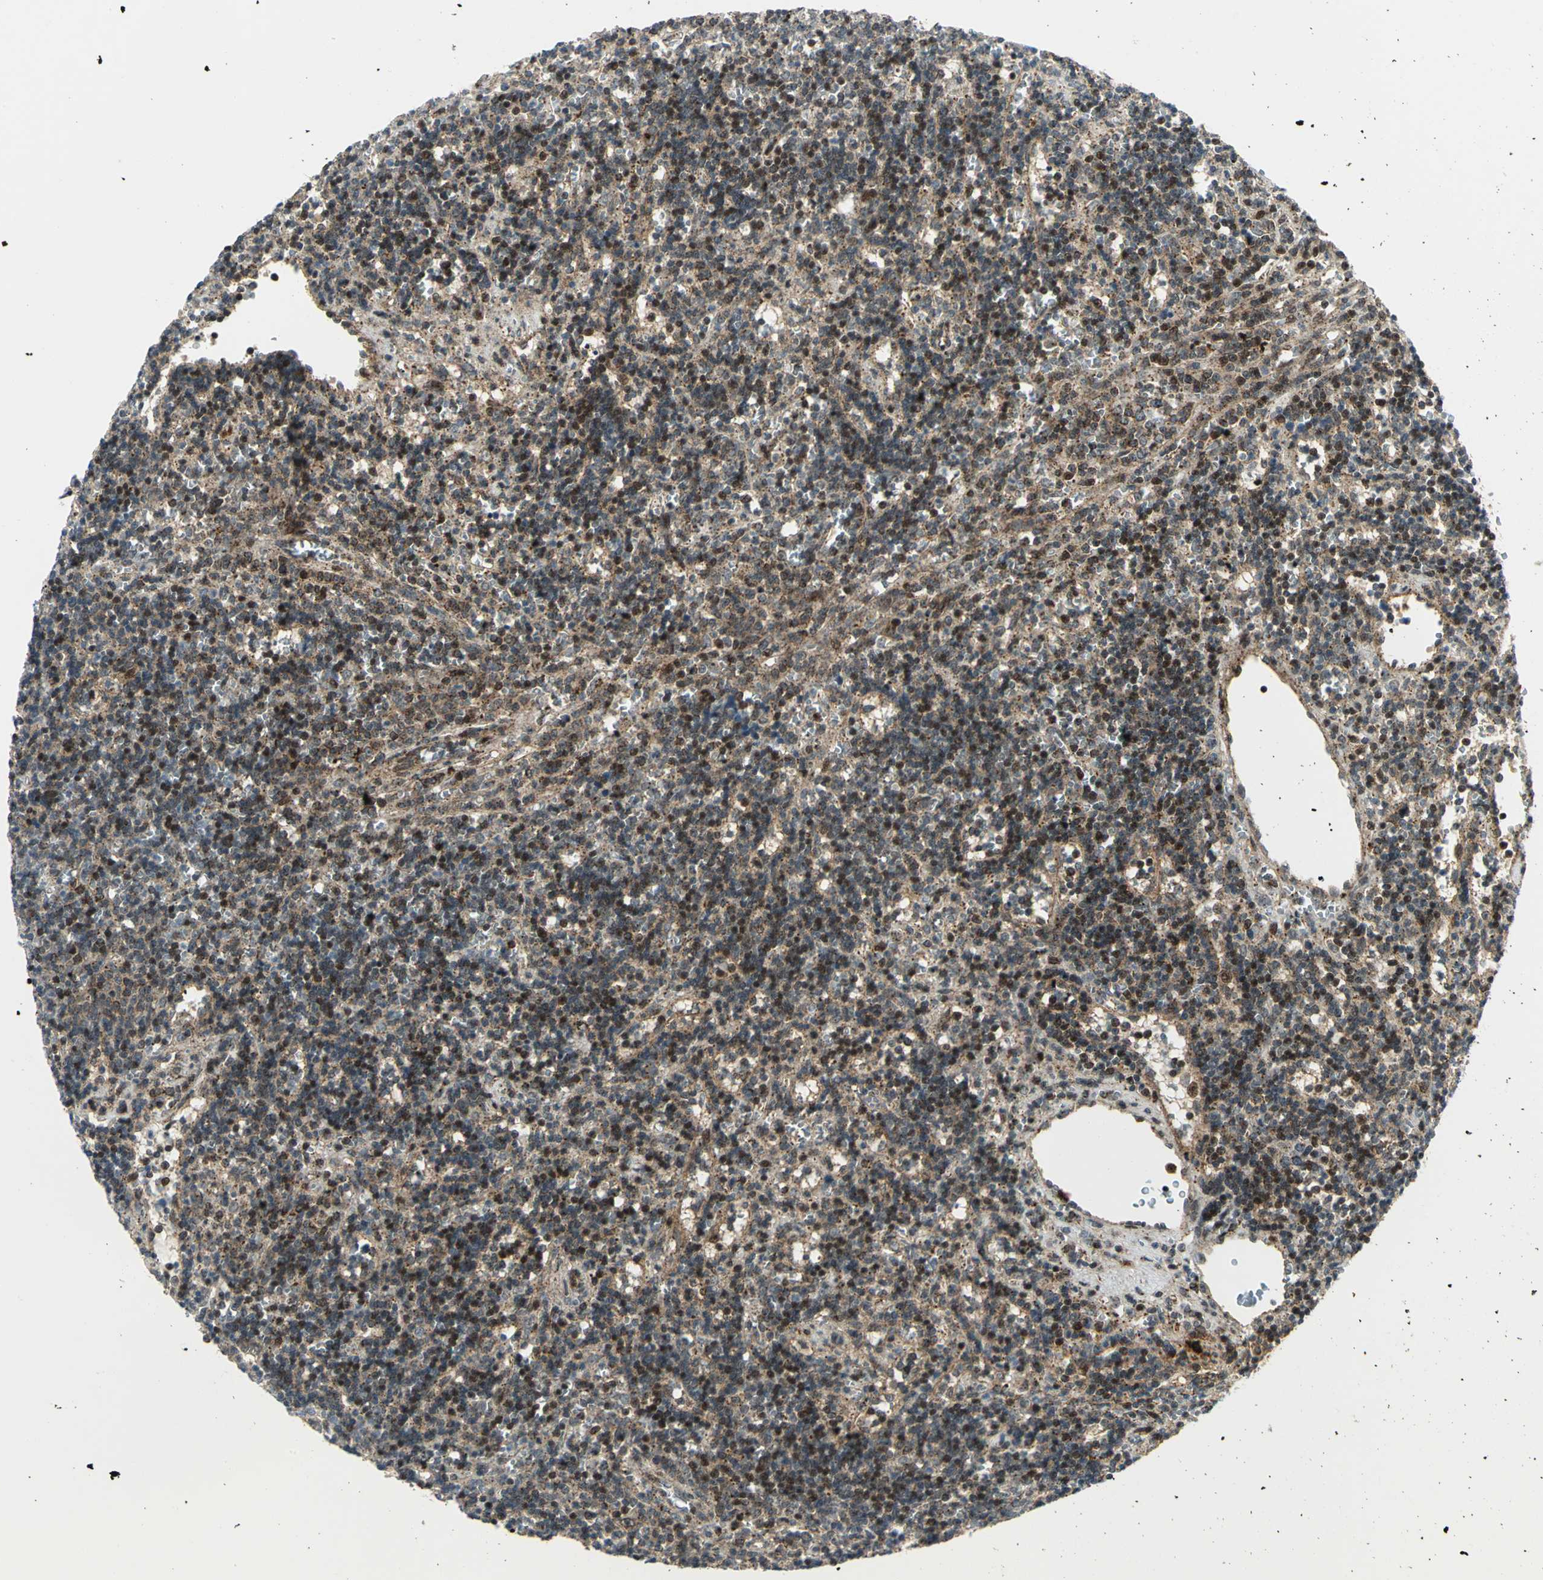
{"staining": {"intensity": "strong", "quantity": ">75%", "location": "cytoplasmic/membranous,nuclear"}, "tissue": "lymphoma", "cell_type": "Tumor cells", "image_type": "cancer", "snomed": [{"axis": "morphology", "description": "Malignant lymphoma, non-Hodgkin's type, Low grade"}, {"axis": "topography", "description": "Spleen"}], "caption": "Immunohistochemical staining of malignant lymphoma, non-Hodgkin's type (low-grade) shows high levels of strong cytoplasmic/membranous and nuclear staining in approximately >75% of tumor cells. Using DAB (brown) and hematoxylin (blue) stains, captured at high magnification using brightfield microscopy.", "gene": "ATP6V1A", "patient": {"sex": "male", "age": 60}}